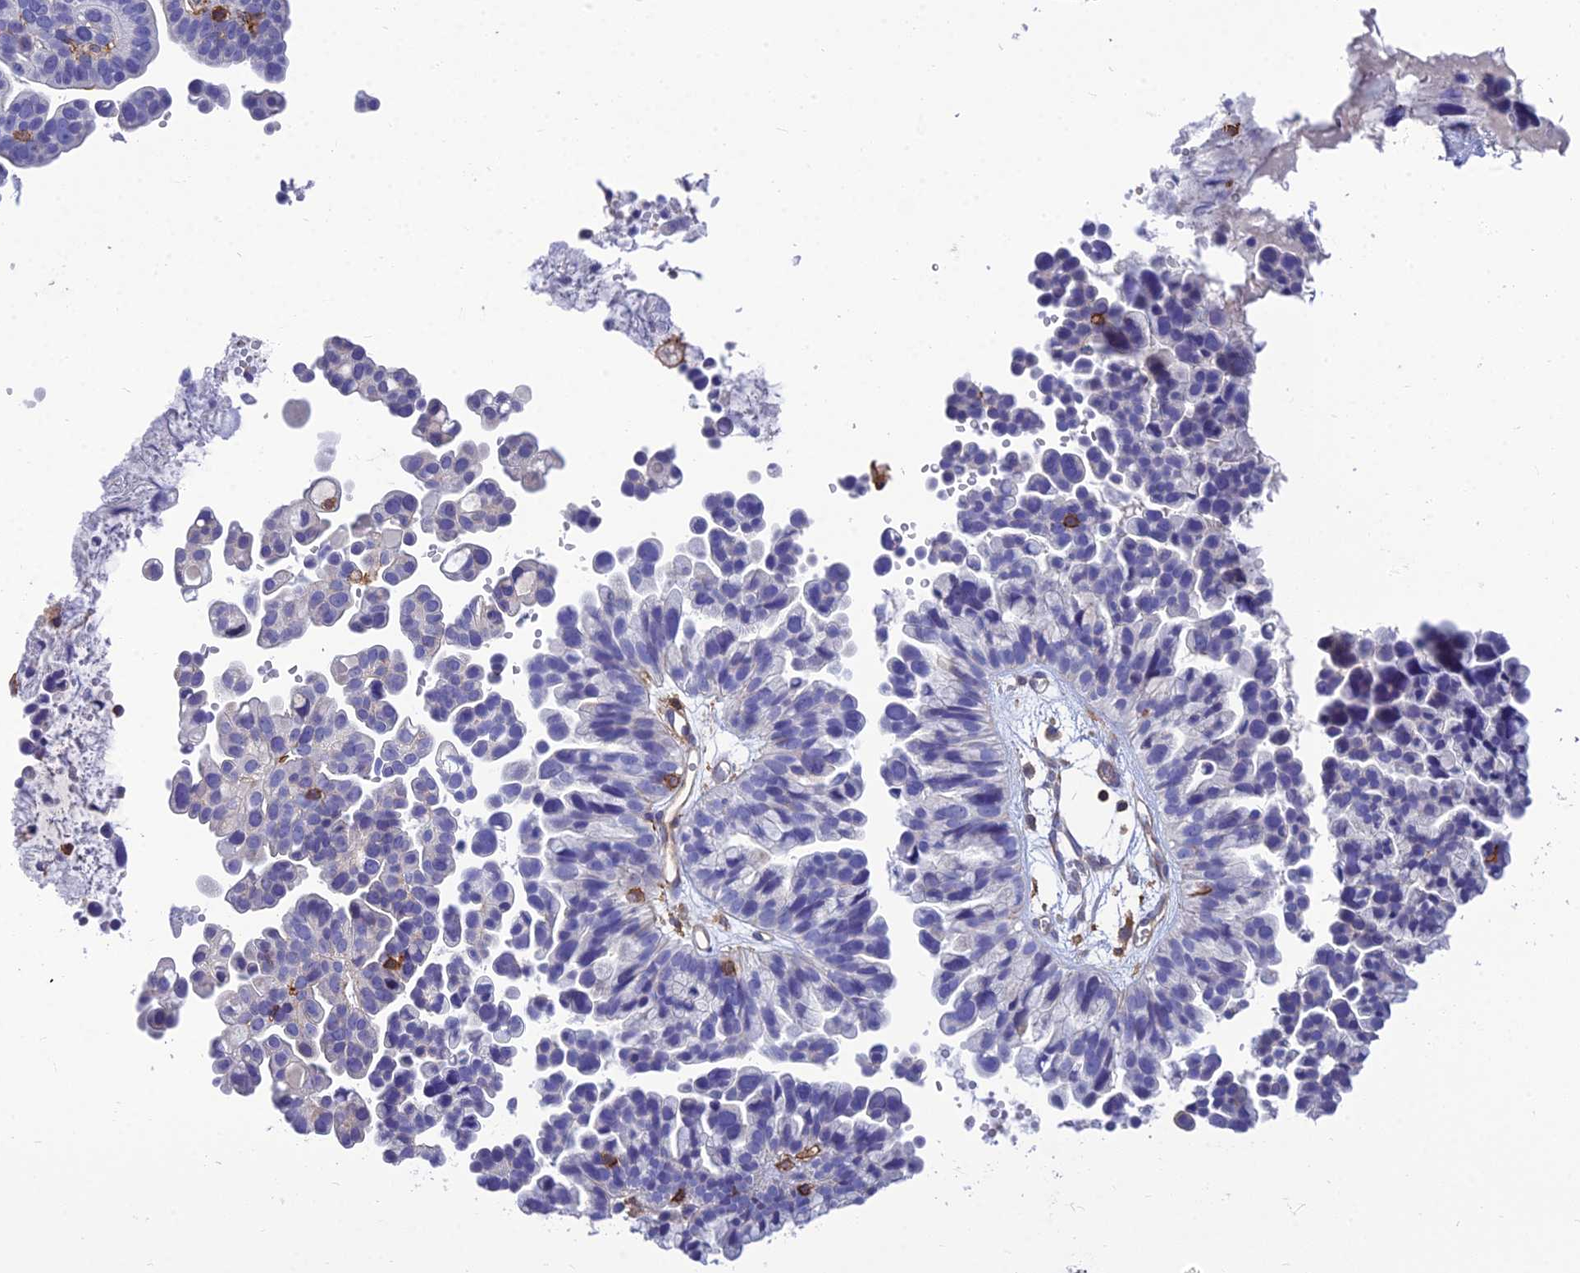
{"staining": {"intensity": "negative", "quantity": "none", "location": "none"}, "tissue": "ovarian cancer", "cell_type": "Tumor cells", "image_type": "cancer", "snomed": [{"axis": "morphology", "description": "Cystadenocarcinoma, serous, NOS"}, {"axis": "topography", "description": "Ovary"}], "caption": "Protein analysis of serous cystadenocarcinoma (ovarian) displays no significant staining in tumor cells. The staining was performed using DAB (3,3'-diaminobenzidine) to visualize the protein expression in brown, while the nuclei were stained in blue with hematoxylin (Magnification: 20x).", "gene": "PPP1R18", "patient": {"sex": "female", "age": 56}}